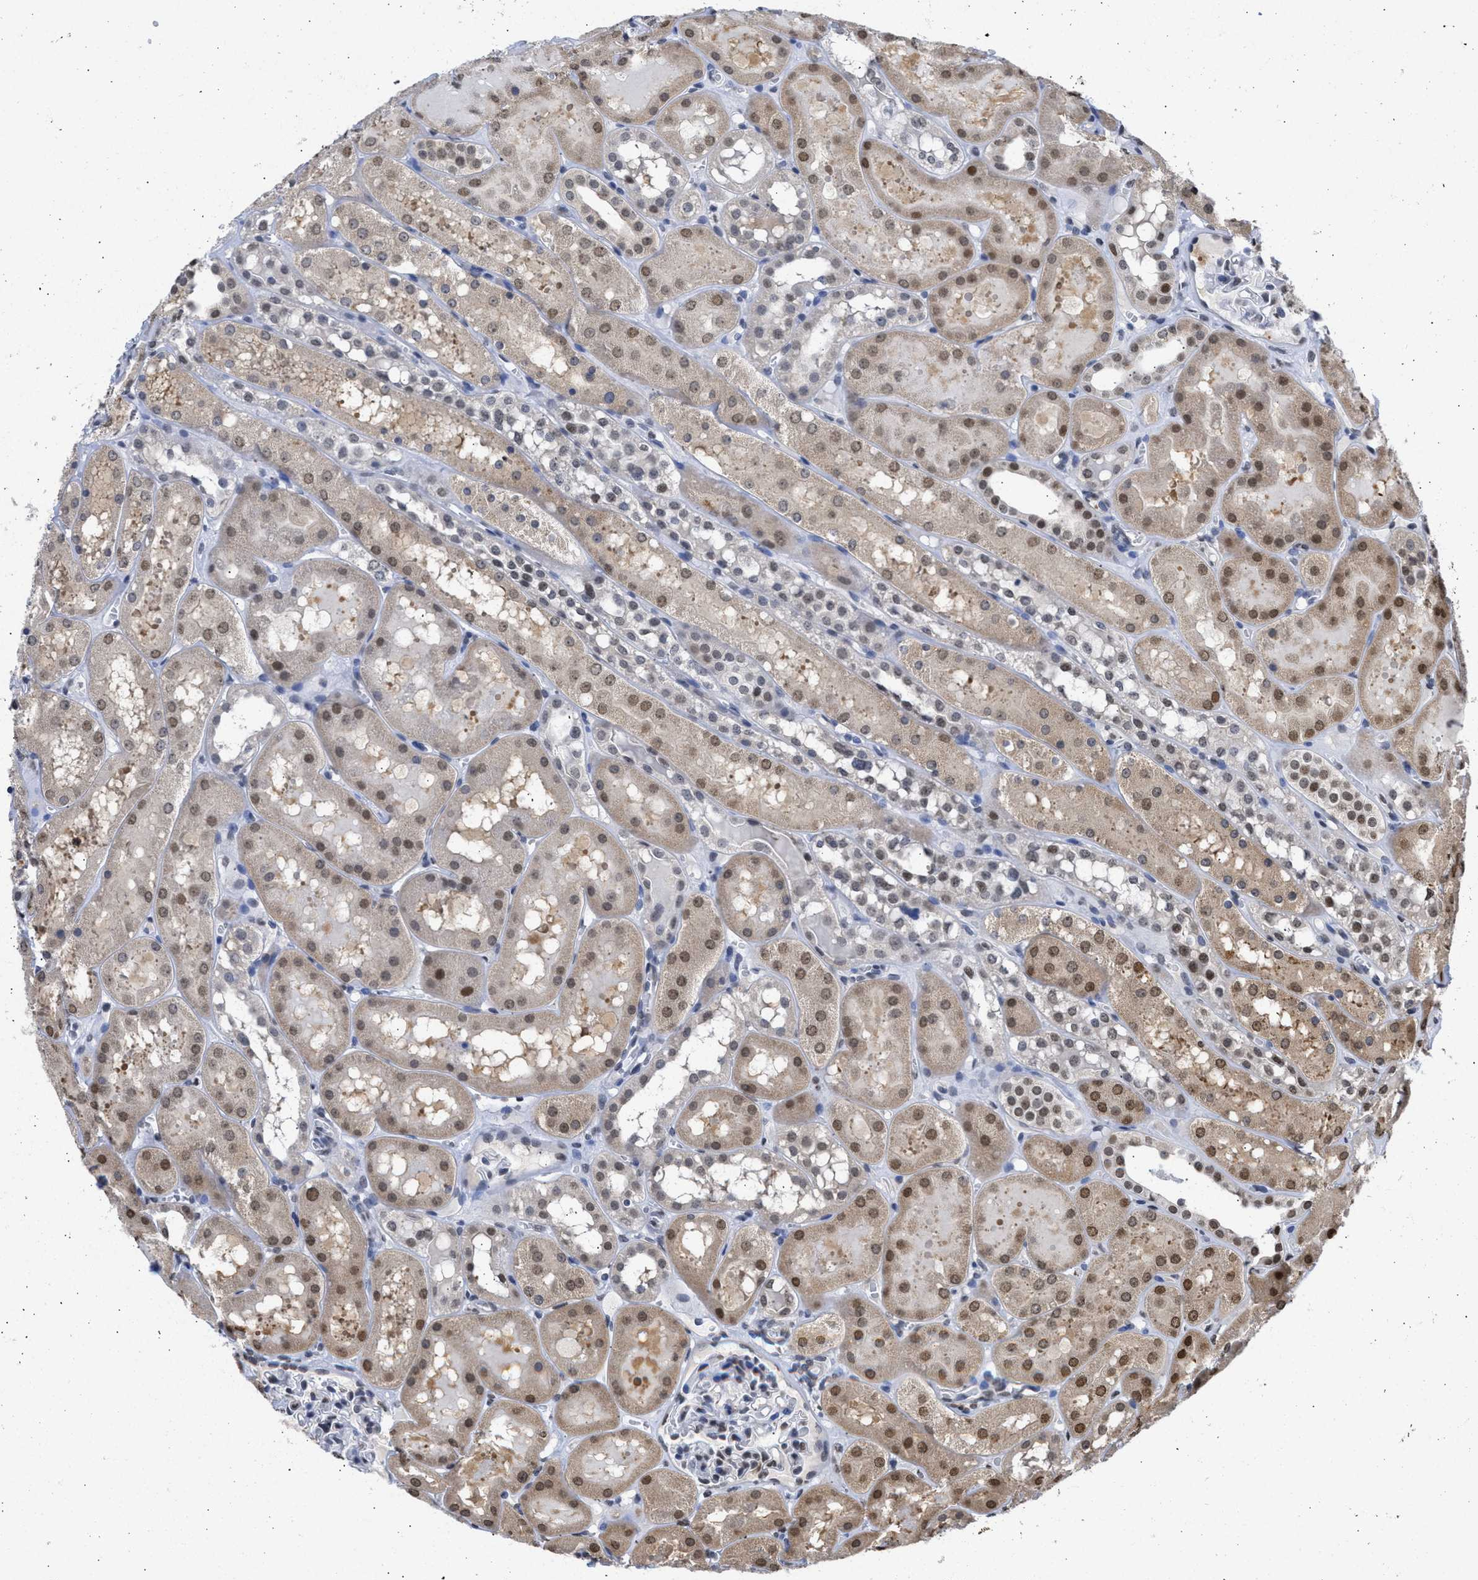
{"staining": {"intensity": "weak", "quantity": "<25%", "location": "nuclear"}, "tissue": "kidney", "cell_type": "Cells in glomeruli", "image_type": "normal", "snomed": [{"axis": "morphology", "description": "Normal tissue, NOS"}, {"axis": "topography", "description": "Kidney"}, {"axis": "topography", "description": "Urinary bladder"}], "caption": "Photomicrograph shows no protein staining in cells in glomeruli of benign kidney. Nuclei are stained in blue.", "gene": "NUP35", "patient": {"sex": "male", "age": 16}}